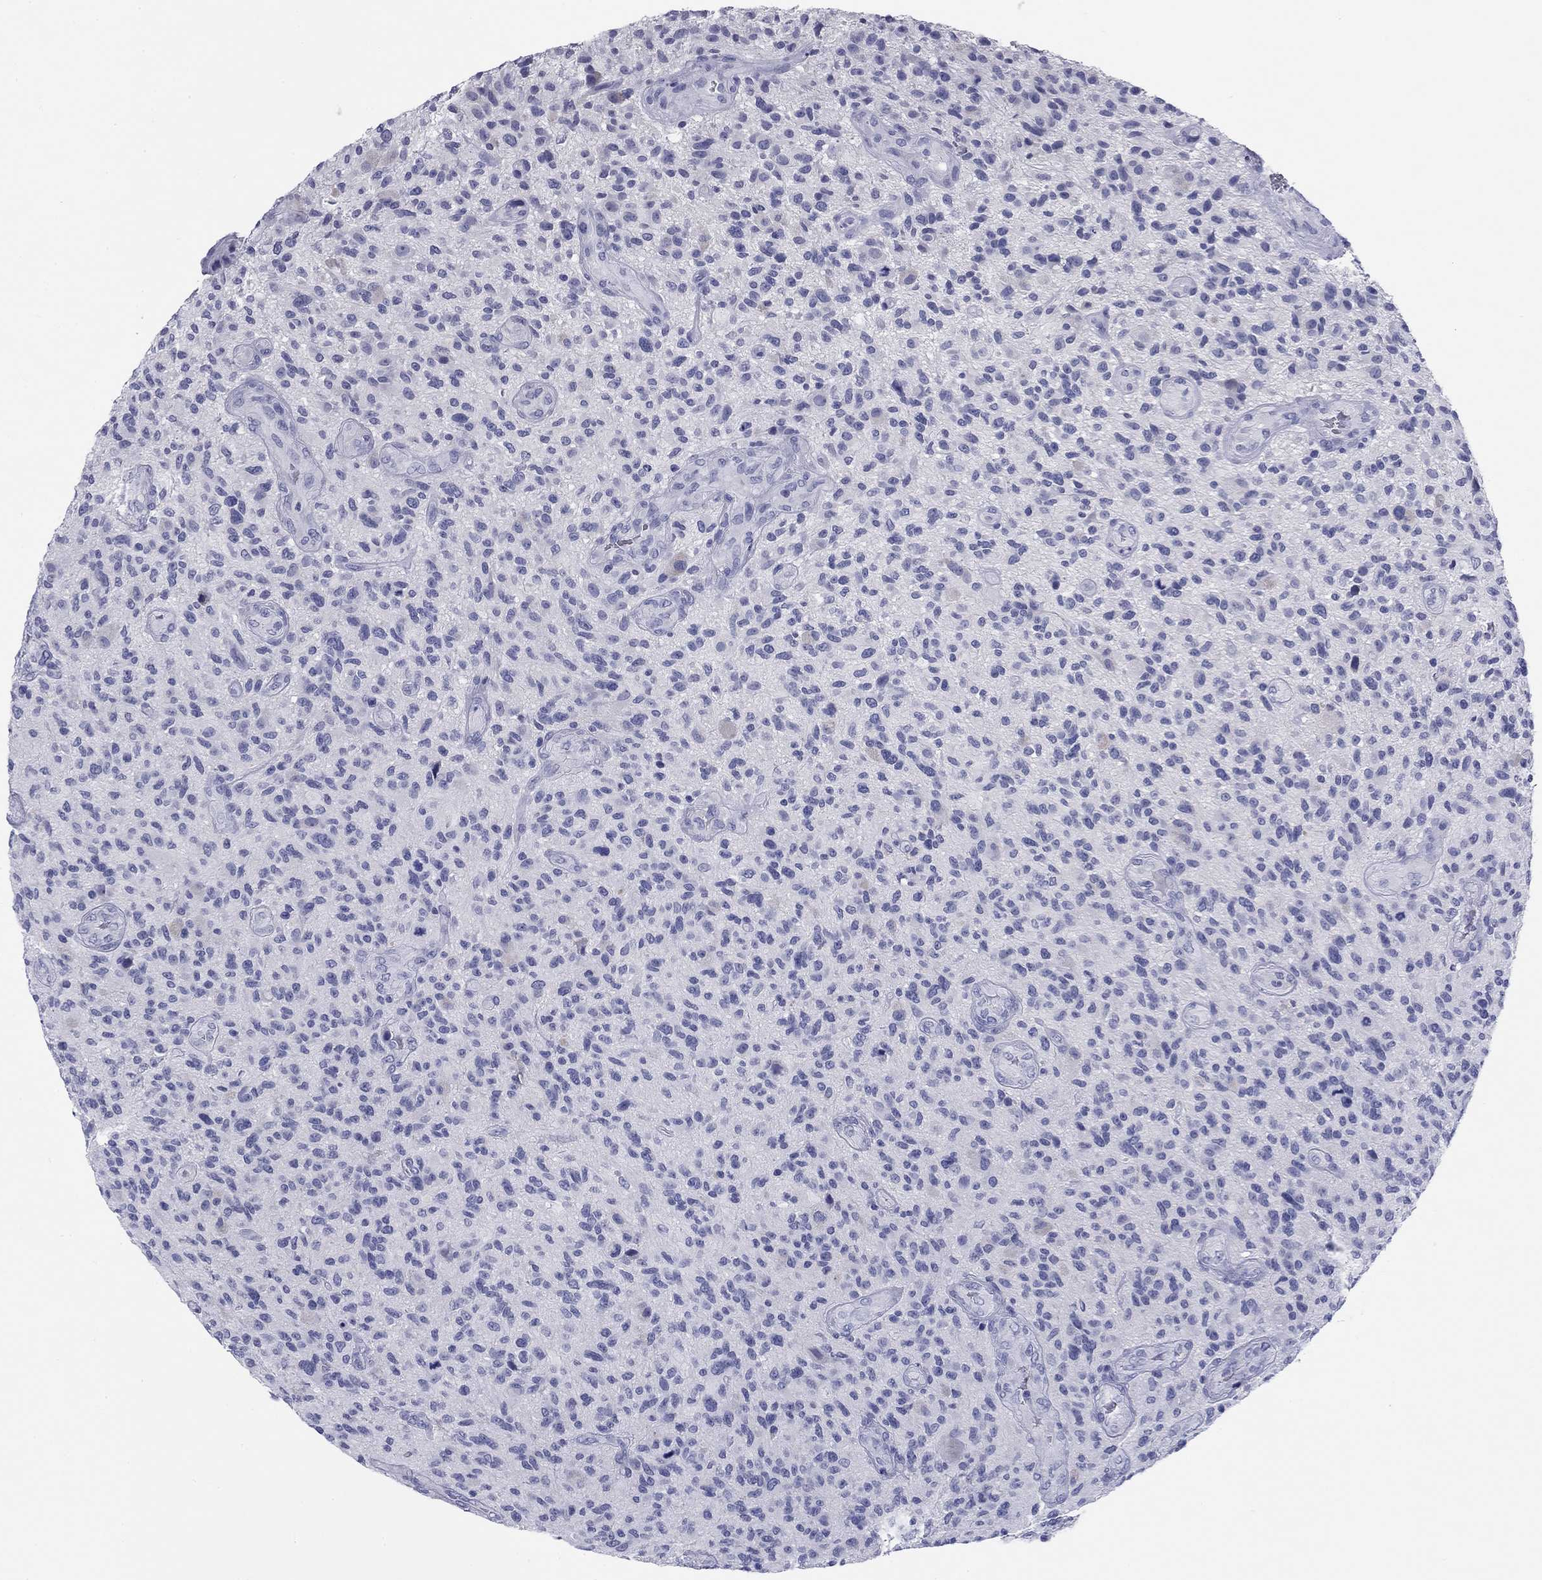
{"staining": {"intensity": "negative", "quantity": "none", "location": "none"}, "tissue": "glioma", "cell_type": "Tumor cells", "image_type": "cancer", "snomed": [{"axis": "morphology", "description": "Glioma, malignant, High grade"}, {"axis": "topography", "description": "Brain"}], "caption": "Tumor cells show no significant positivity in glioma.", "gene": "ABCC2", "patient": {"sex": "male", "age": 47}}